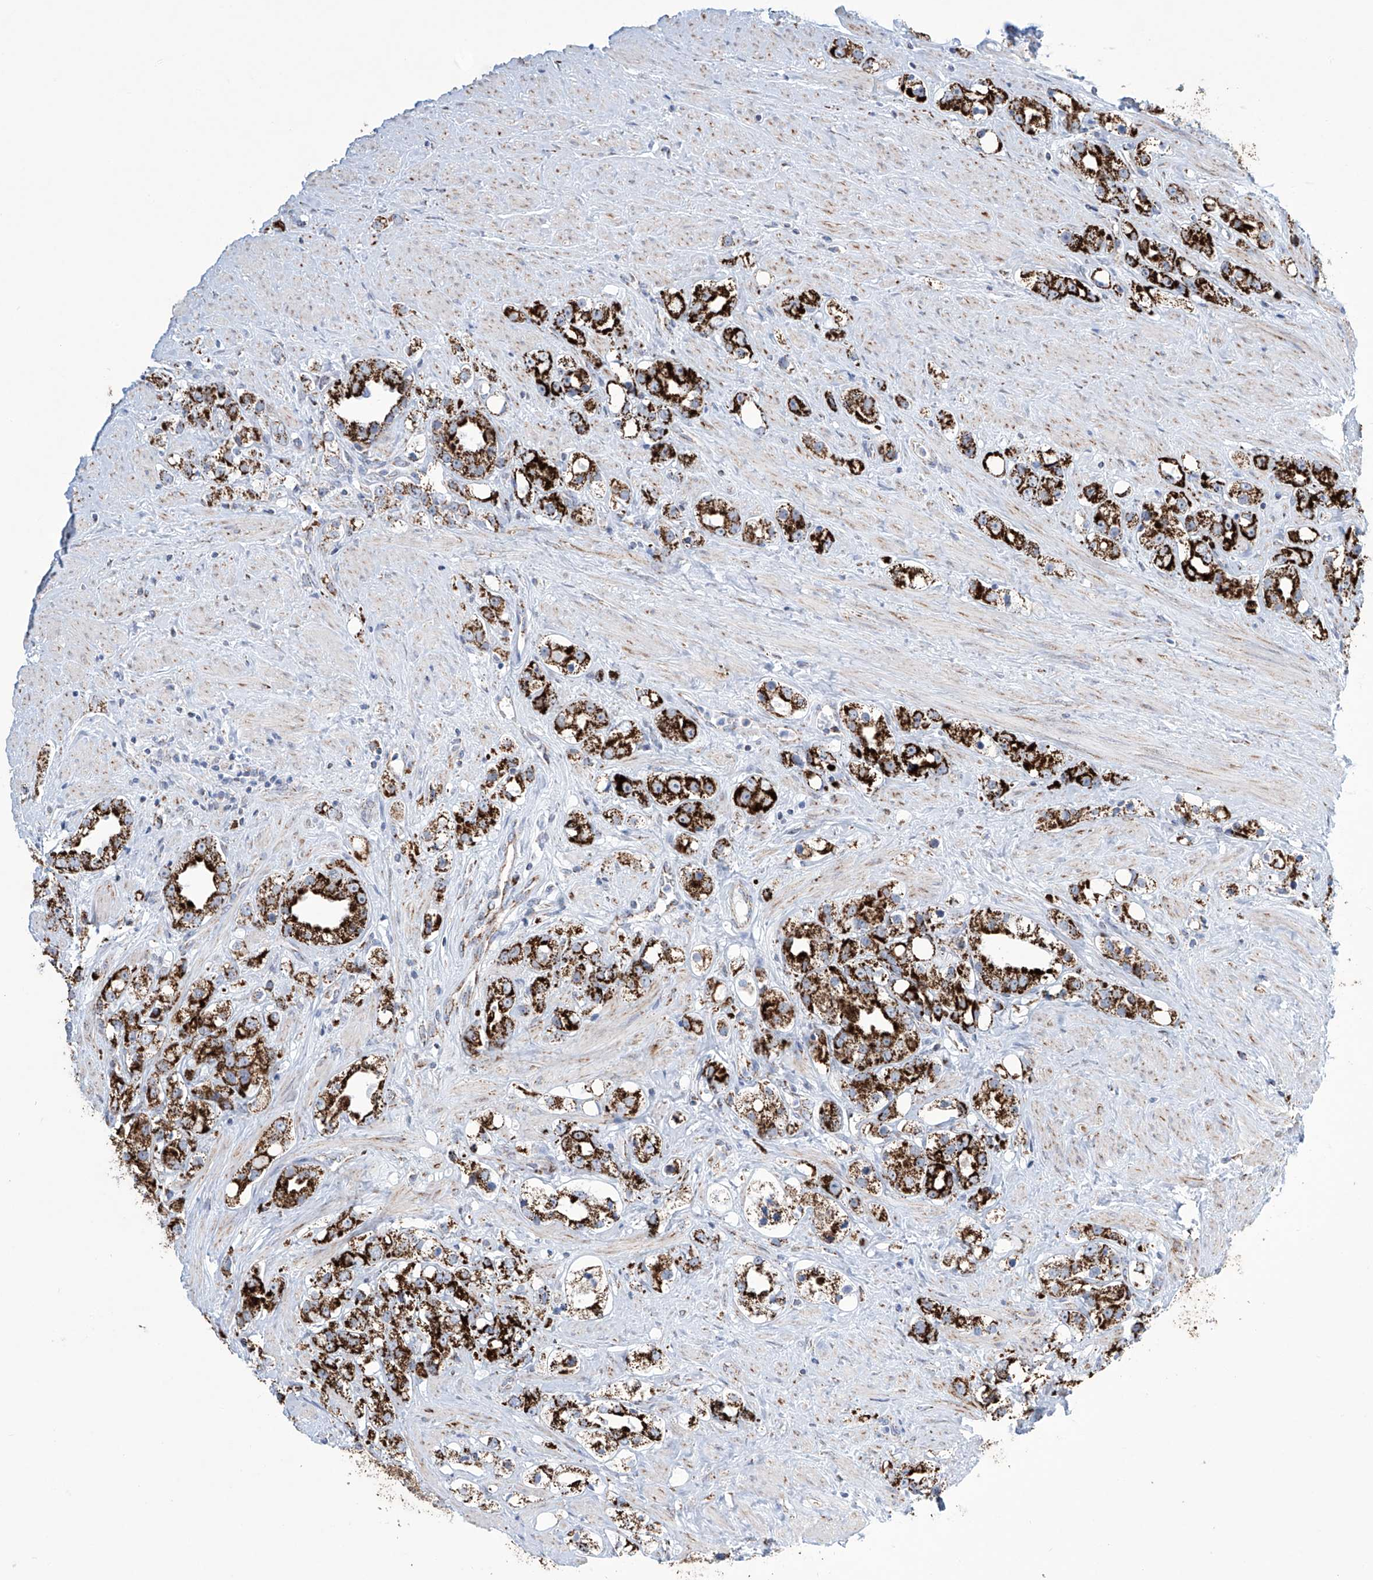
{"staining": {"intensity": "strong", "quantity": ">75%", "location": "cytoplasmic/membranous"}, "tissue": "prostate cancer", "cell_type": "Tumor cells", "image_type": "cancer", "snomed": [{"axis": "morphology", "description": "Adenocarcinoma, NOS"}, {"axis": "topography", "description": "Prostate"}], "caption": "Human prostate cancer stained with a brown dye shows strong cytoplasmic/membranous positive expression in about >75% of tumor cells.", "gene": "ALDH6A1", "patient": {"sex": "male", "age": 79}}